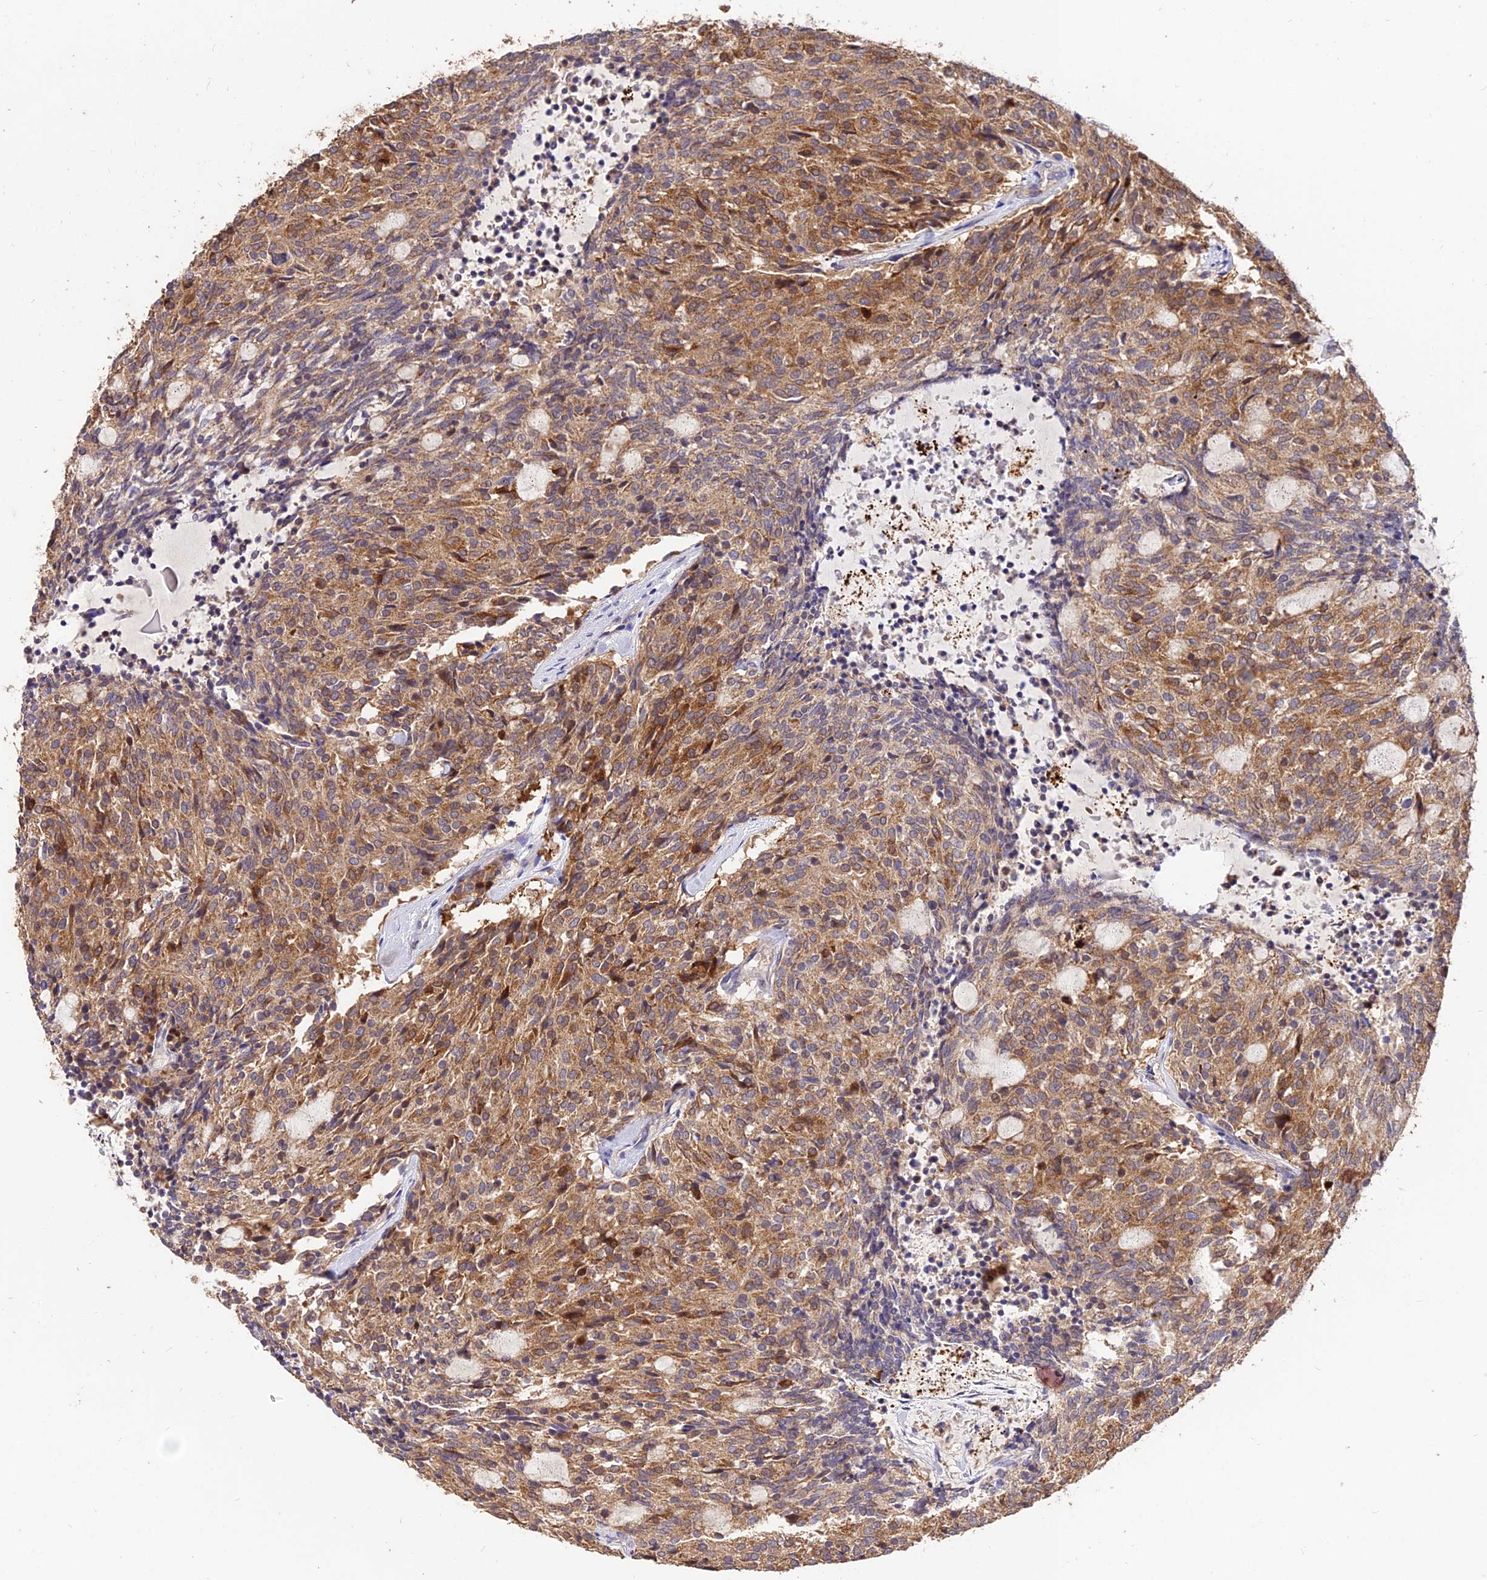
{"staining": {"intensity": "moderate", "quantity": ">75%", "location": "cytoplasmic/membranous"}, "tissue": "carcinoid", "cell_type": "Tumor cells", "image_type": "cancer", "snomed": [{"axis": "morphology", "description": "Carcinoid, malignant, NOS"}, {"axis": "topography", "description": "Pancreas"}], "caption": "The immunohistochemical stain highlights moderate cytoplasmic/membranous expression in tumor cells of carcinoid tissue.", "gene": "SDHD", "patient": {"sex": "female", "age": 54}}